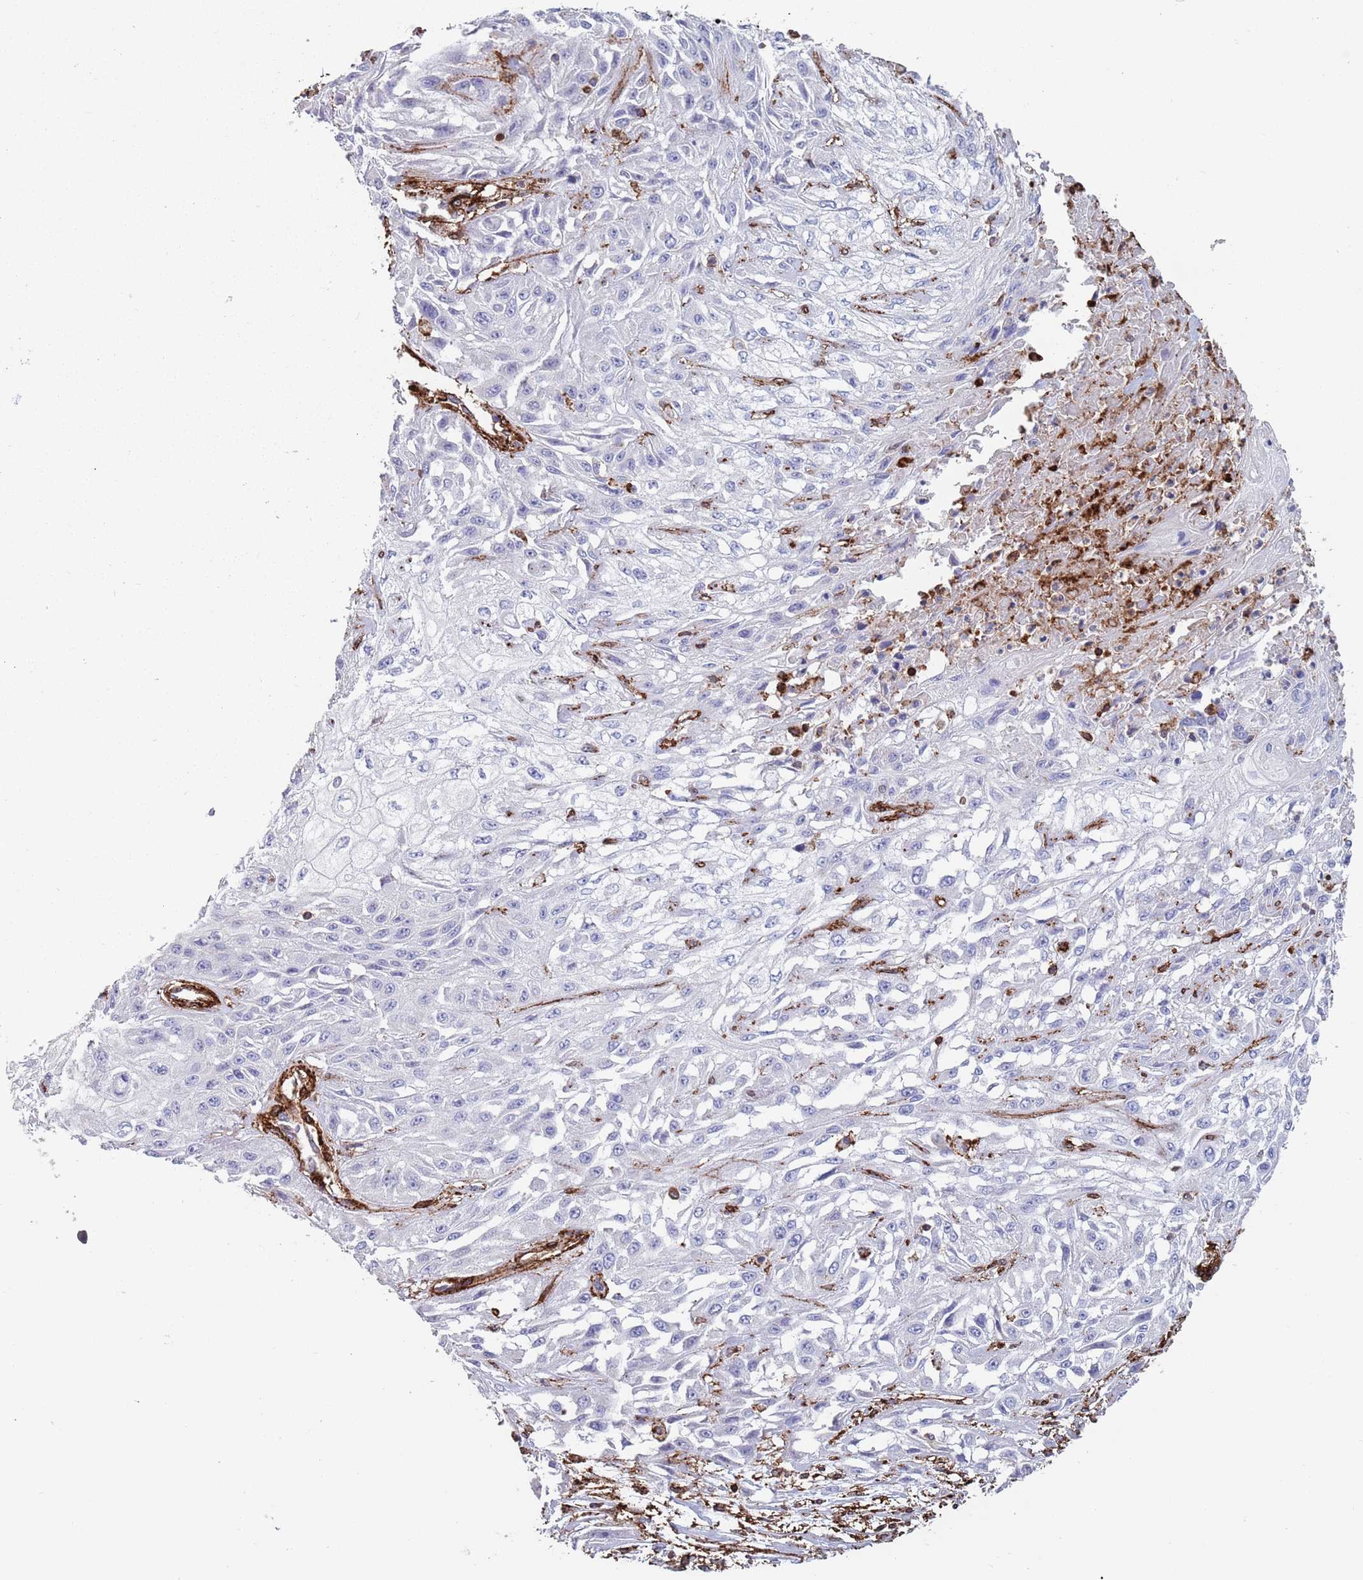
{"staining": {"intensity": "negative", "quantity": "none", "location": "none"}, "tissue": "skin cancer", "cell_type": "Tumor cells", "image_type": "cancer", "snomed": [{"axis": "morphology", "description": "Squamous cell carcinoma, NOS"}, {"axis": "morphology", "description": "Squamous cell carcinoma, metastatic, NOS"}, {"axis": "topography", "description": "Skin"}, {"axis": "topography", "description": "Lymph node"}], "caption": "Protein analysis of skin cancer (squamous cell carcinoma) reveals no significant positivity in tumor cells.", "gene": "RNF144A", "patient": {"sex": "male", "age": 75}}